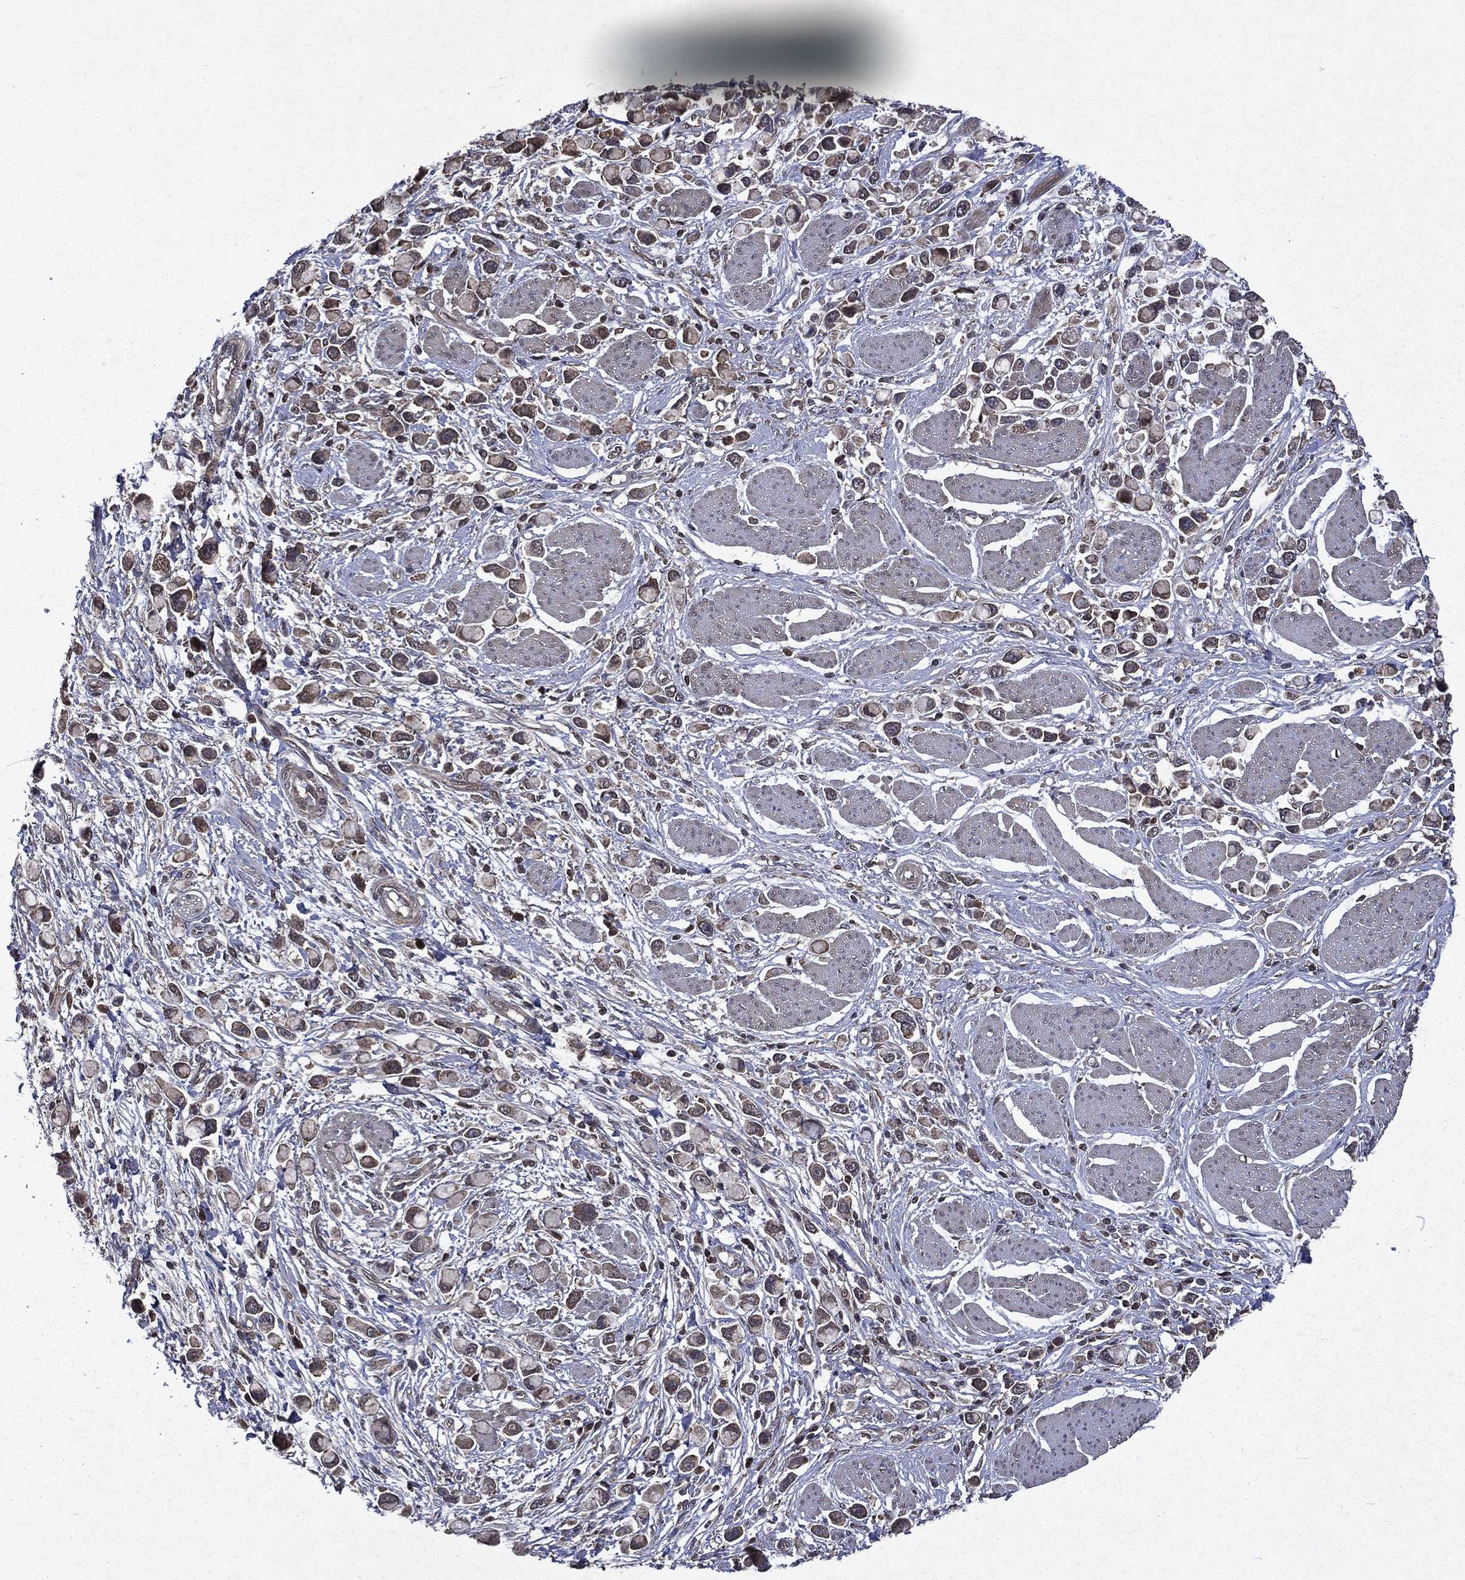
{"staining": {"intensity": "weak", "quantity": "<25%", "location": "cytoplasmic/membranous"}, "tissue": "stomach cancer", "cell_type": "Tumor cells", "image_type": "cancer", "snomed": [{"axis": "morphology", "description": "Adenocarcinoma, NOS"}, {"axis": "topography", "description": "Stomach"}], "caption": "Immunohistochemical staining of adenocarcinoma (stomach) displays no significant expression in tumor cells. The staining is performed using DAB brown chromogen with nuclei counter-stained in using hematoxylin.", "gene": "FGD1", "patient": {"sex": "female", "age": 81}}